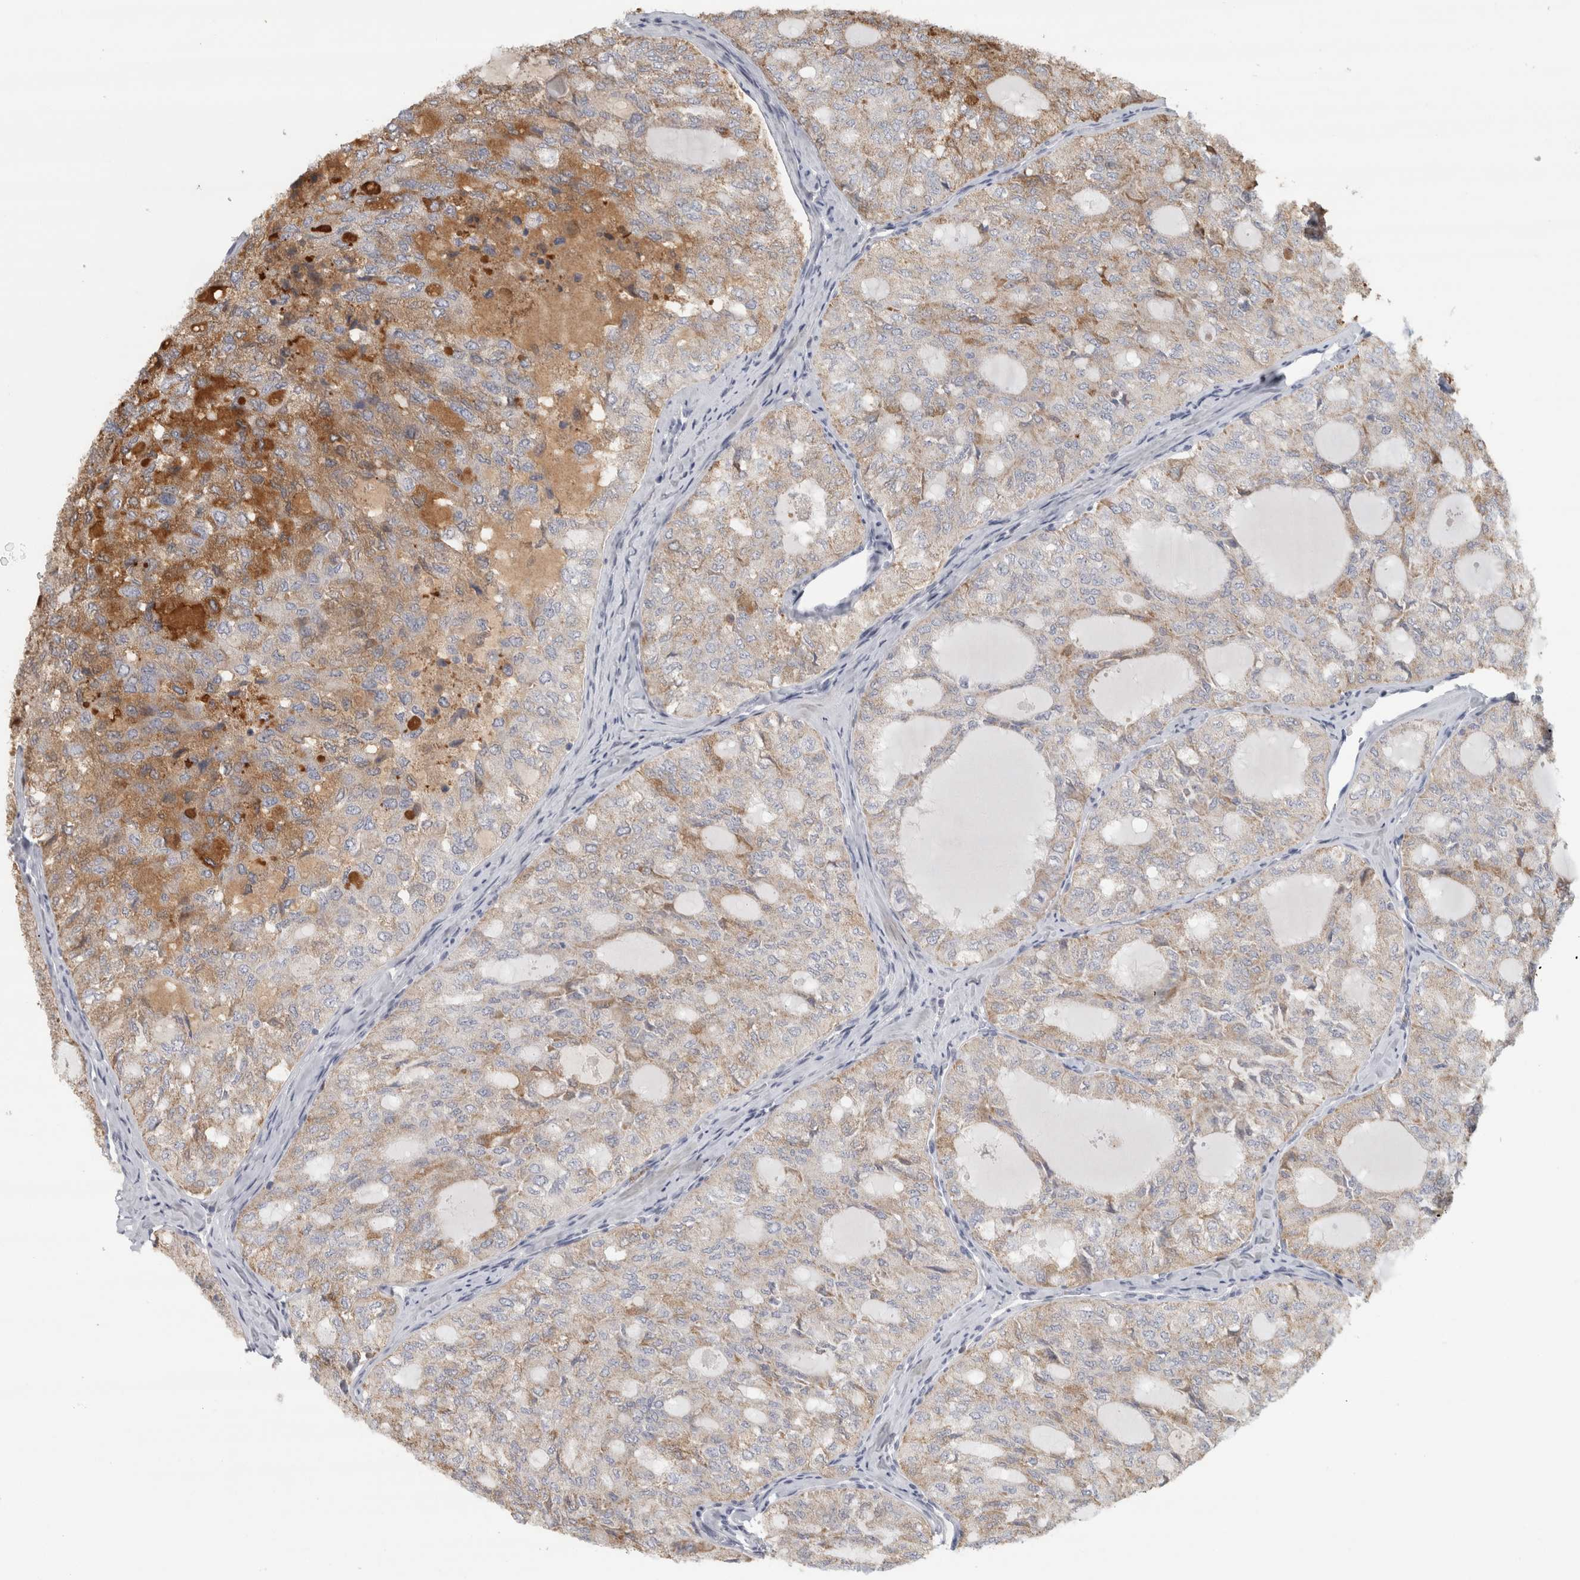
{"staining": {"intensity": "weak", "quantity": "25%-75%", "location": "cytoplasmic/membranous"}, "tissue": "thyroid cancer", "cell_type": "Tumor cells", "image_type": "cancer", "snomed": [{"axis": "morphology", "description": "Follicular adenoma carcinoma, NOS"}, {"axis": "topography", "description": "Thyroid gland"}], "caption": "Follicular adenoma carcinoma (thyroid) was stained to show a protein in brown. There is low levels of weak cytoplasmic/membranous staining in approximately 25%-75% of tumor cells.", "gene": "PTPRN2", "patient": {"sex": "male", "age": 75}}